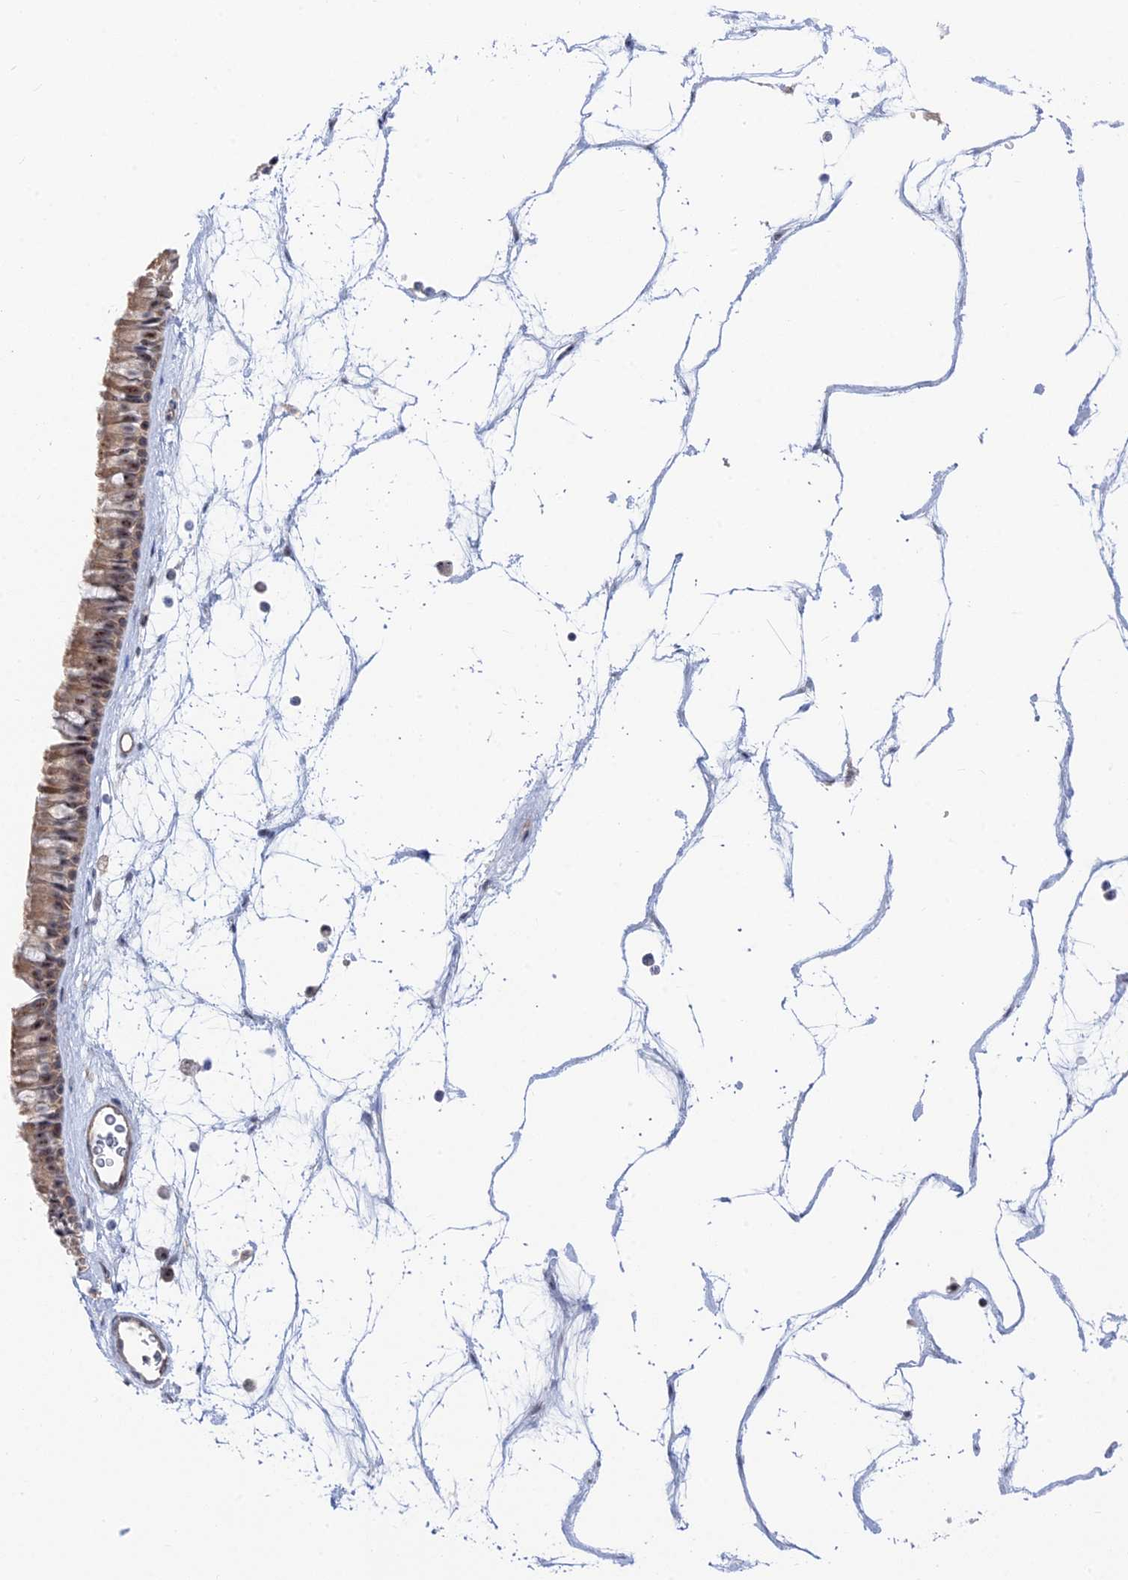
{"staining": {"intensity": "weak", "quantity": ">75%", "location": "cytoplasmic/membranous,nuclear"}, "tissue": "nasopharynx", "cell_type": "Respiratory epithelial cells", "image_type": "normal", "snomed": [{"axis": "morphology", "description": "Normal tissue, NOS"}, {"axis": "topography", "description": "Nasopharynx"}], "caption": "A brown stain shows weak cytoplasmic/membranous,nuclear positivity of a protein in respiratory epithelial cells of normal human nasopharynx.", "gene": "CFAP92", "patient": {"sex": "male", "age": 64}}